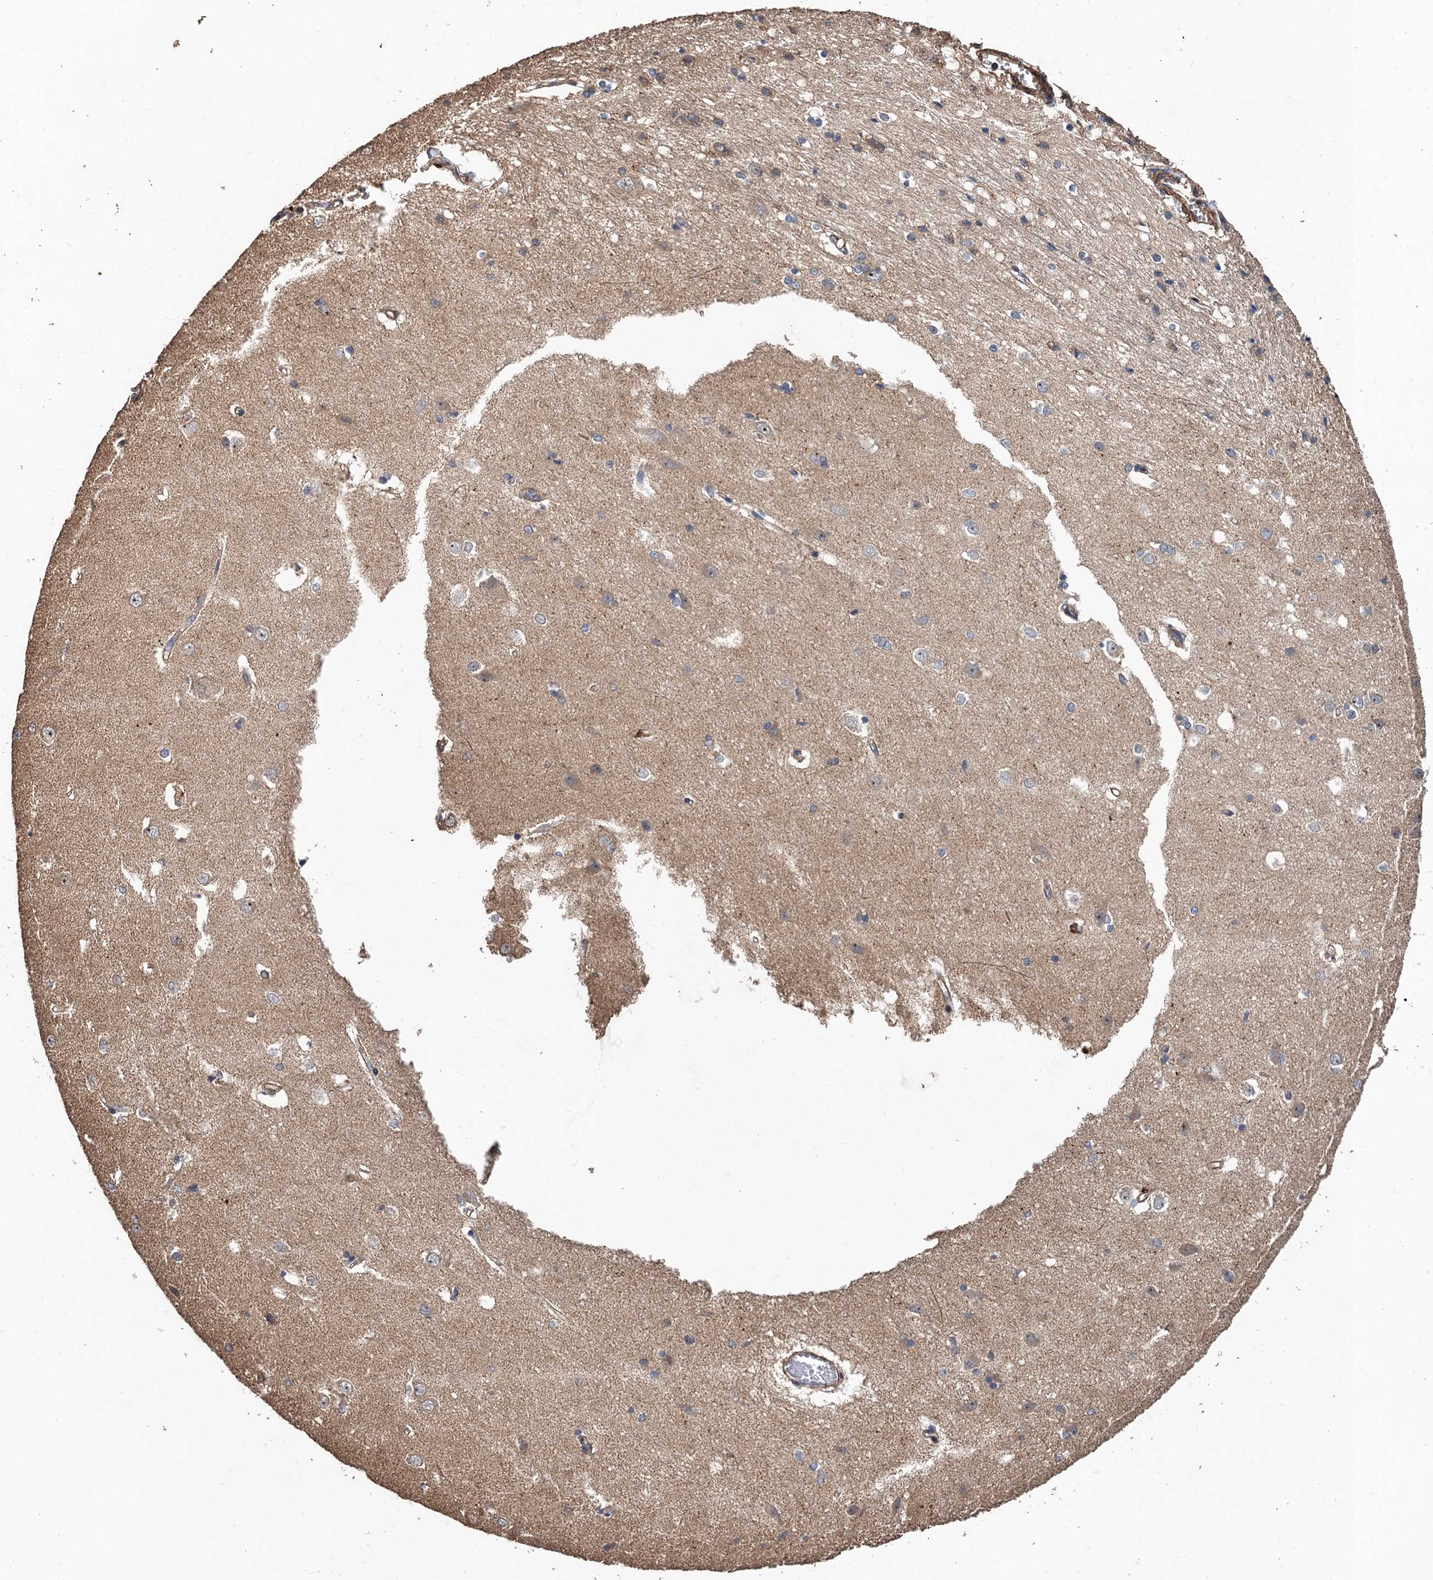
{"staining": {"intensity": "weak", "quantity": "<25%", "location": "cytoplasmic/membranous"}, "tissue": "caudate", "cell_type": "Glial cells", "image_type": "normal", "snomed": [{"axis": "morphology", "description": "Normal tissue, NOS"}, {"axis": "topography", "description": "Lateral ventricle wall"}], "caption": "Immunohistochemistry (IHC) of normal human caudate displays no expression in glial cells.", "gene": "PPP4R1", "patient": {"sex": "male", "age": 37}}